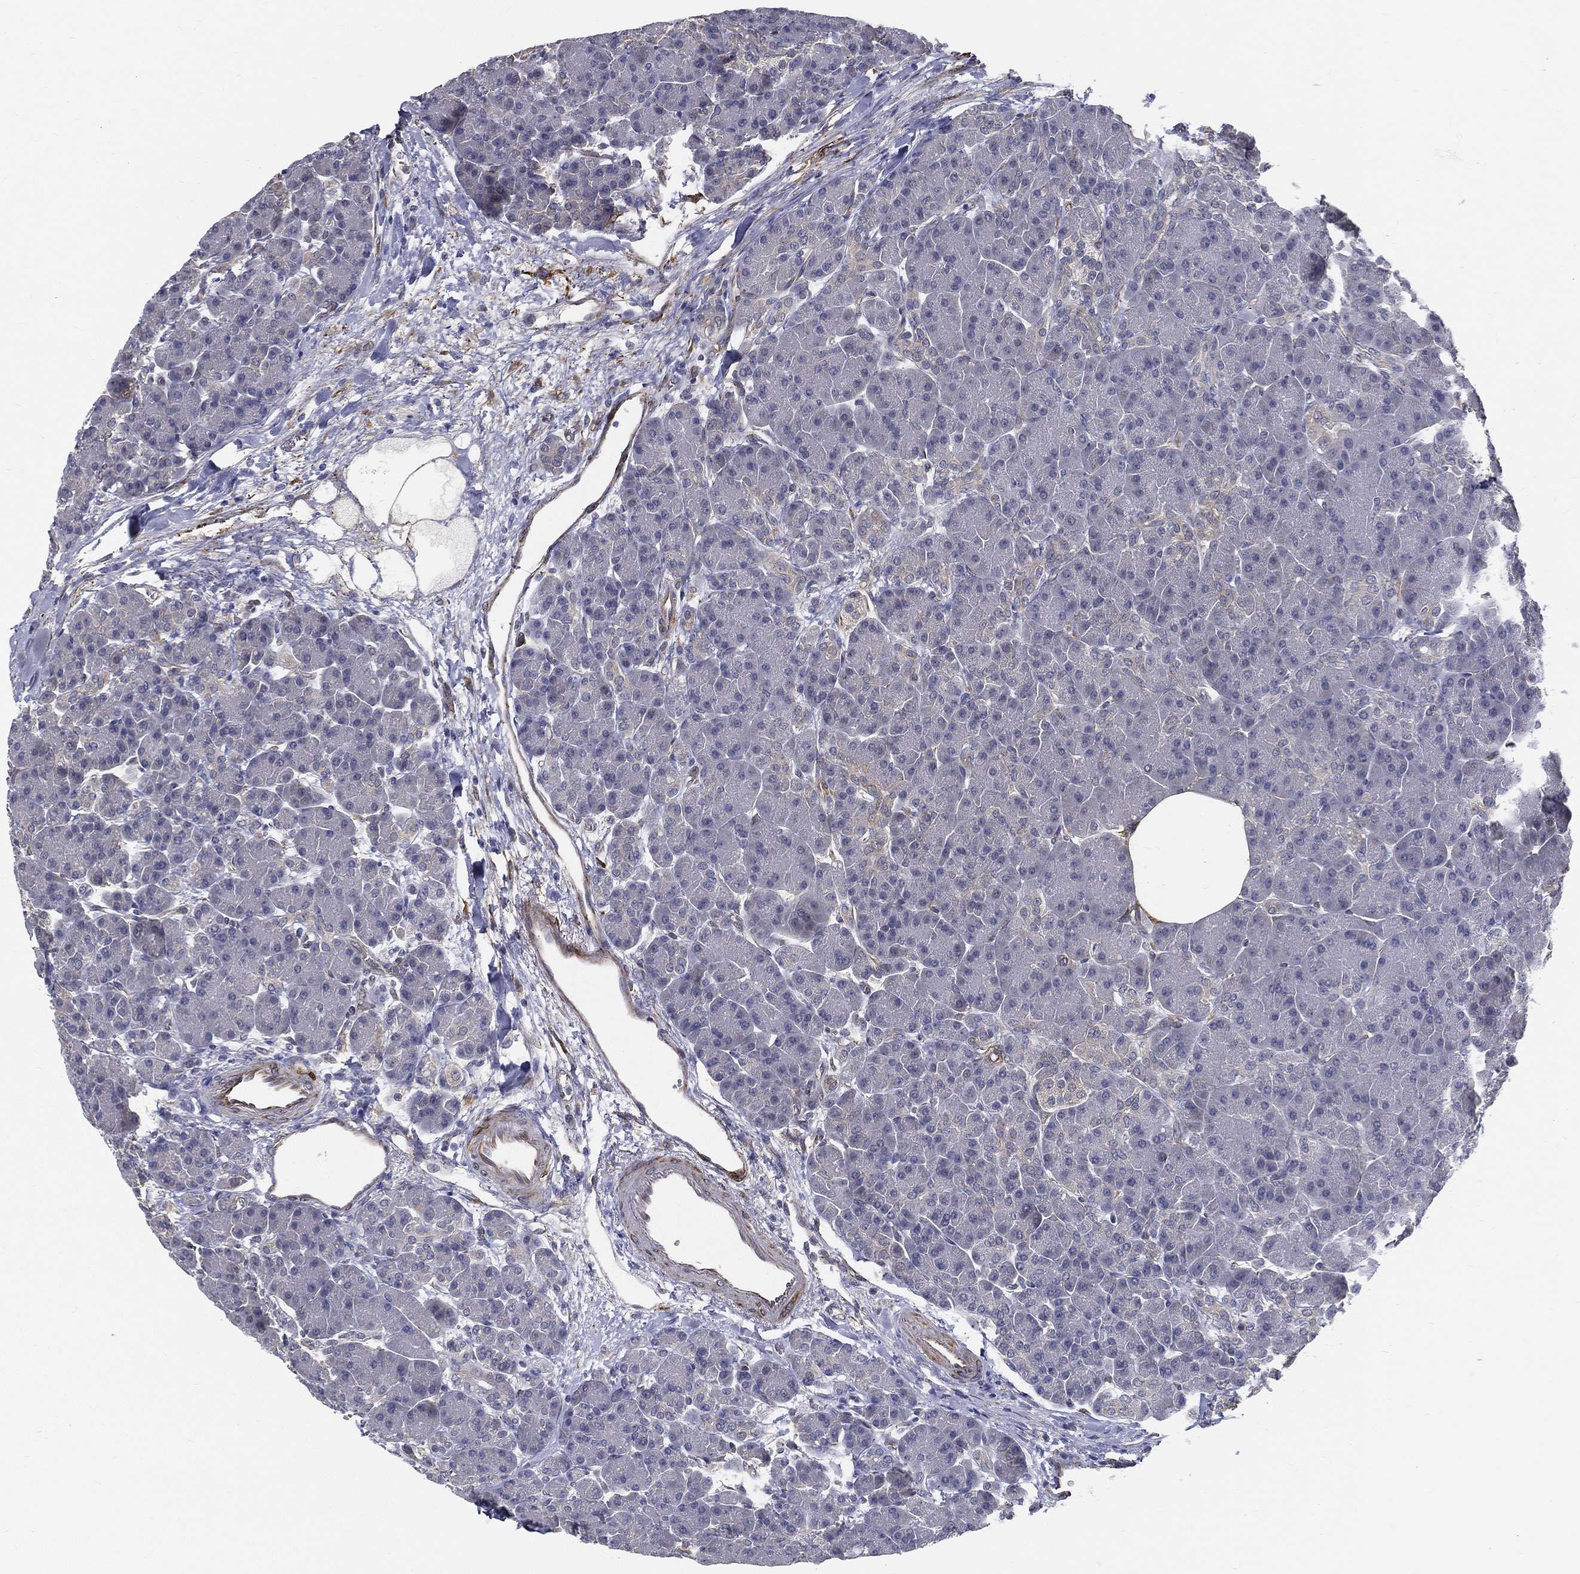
{"staining": {"intensity": "negative", "quantity": "none", "location": "none"}, "tissue": "pancreas", "cell_type": "Exocrine glandular cells", "image_type": "normal", "snomed": [{"axis": "morphology", "description": "Normal tissue, NOS"}, {"axis": "topography", "description": "Pancreas"}], "caption": "A high-resolution photomicrograph shows immunohistochemistry staining of normal pancreas, which exhibits no significant positivity in exocrine glandular cells. (Immunohistochemistry, brightfield microscopy, high magnification).", "gene": "LRRC56", "patient": {"sex": "female", "age": 63}}